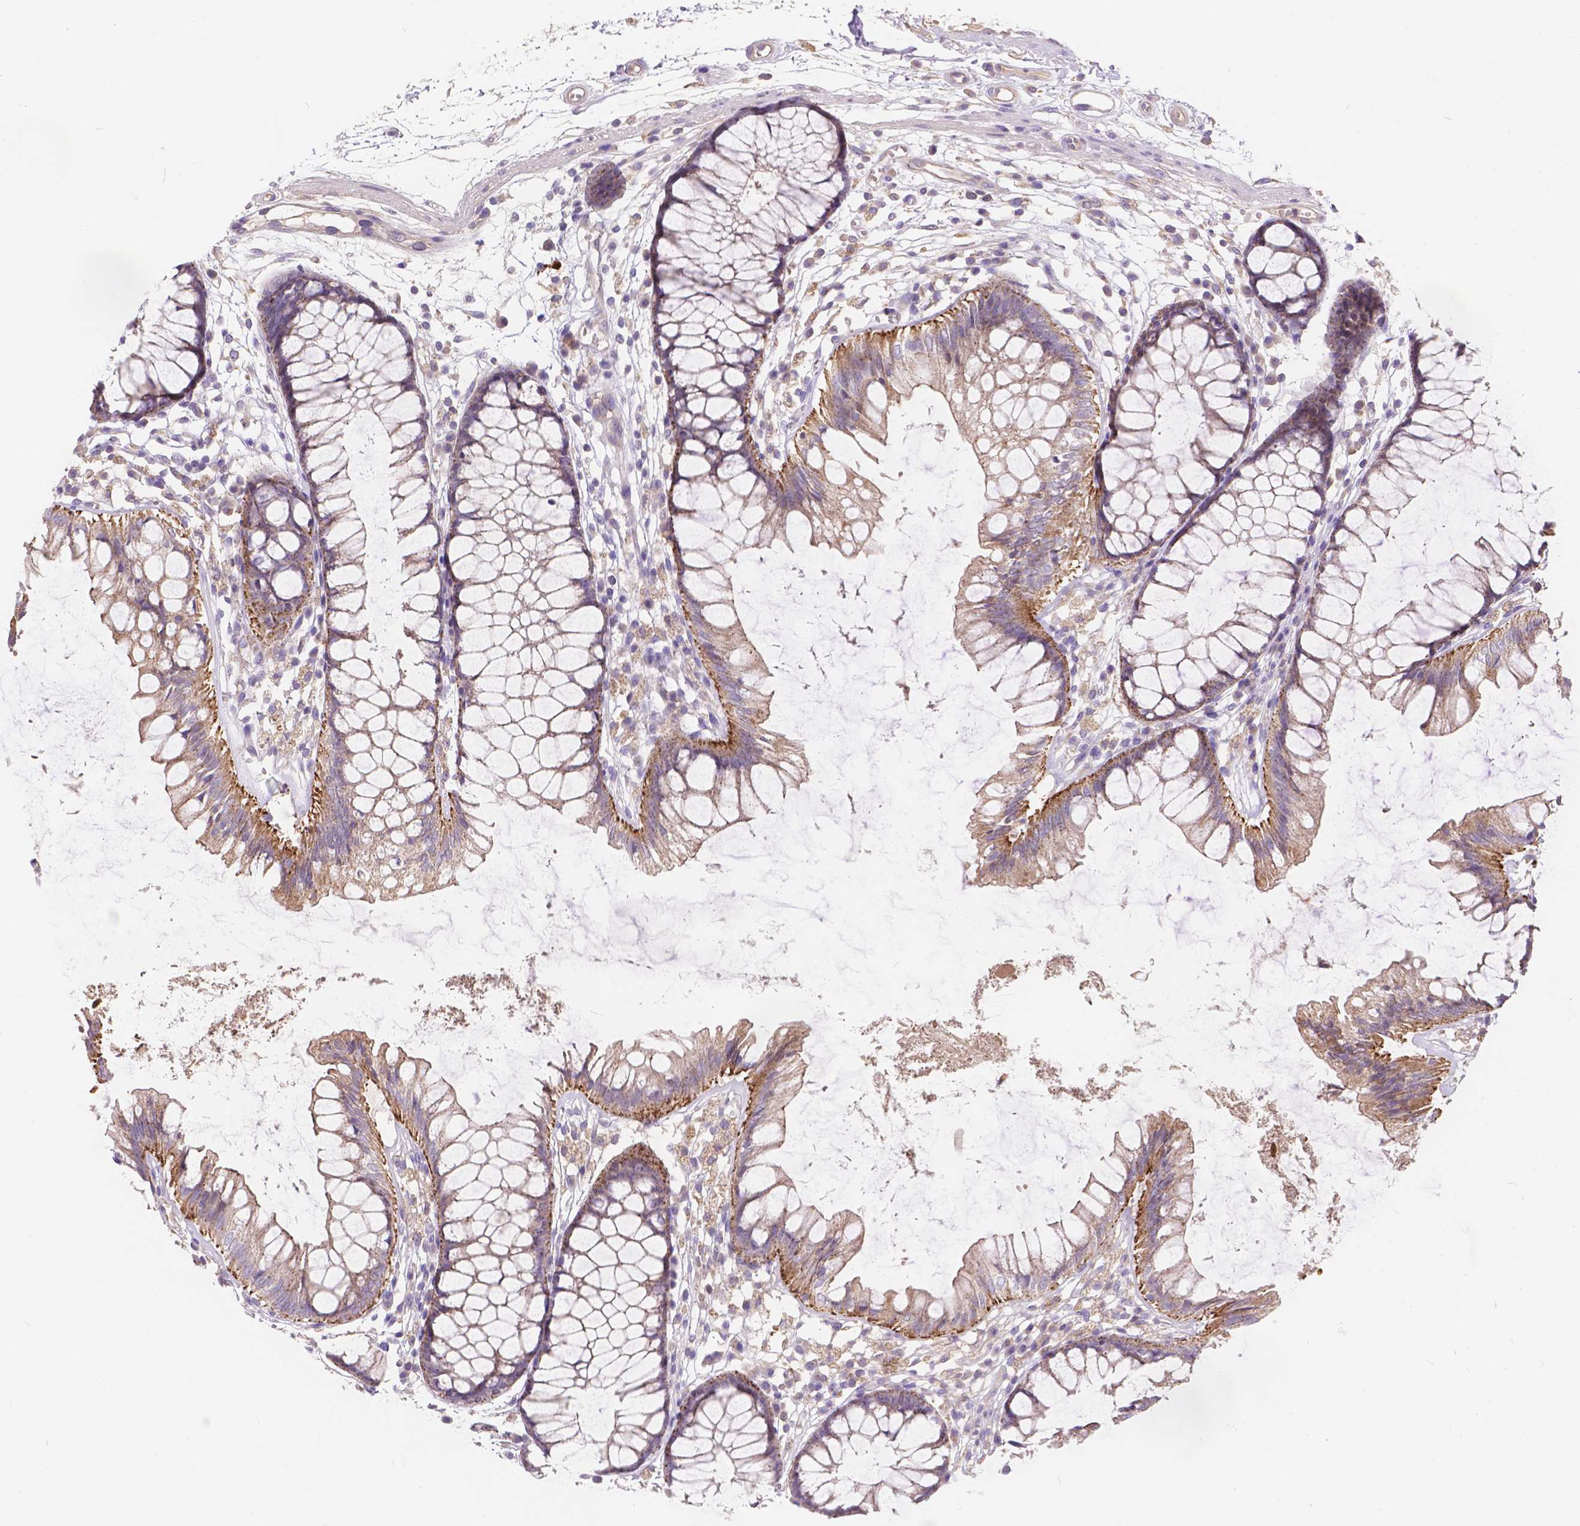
{"staining": {"intensity": "negative", "quantity": "none", "location": "none"}, "tissue": "colon", "cell_type": "Endothelial cells", "image_type": "normal", "snomed": [{"axis": "morphology", "description": "Normal tissue, NOS"}, {"axis": "morphology", "description": "Adenocarcinoma, NOS"}, {"axis": "topography", "description": "Colon"}], "caption": "There is no significant expression in endothelial cells of colon.", "gene": "CDK10", "patient": {"sex": "male", "age": 65}}